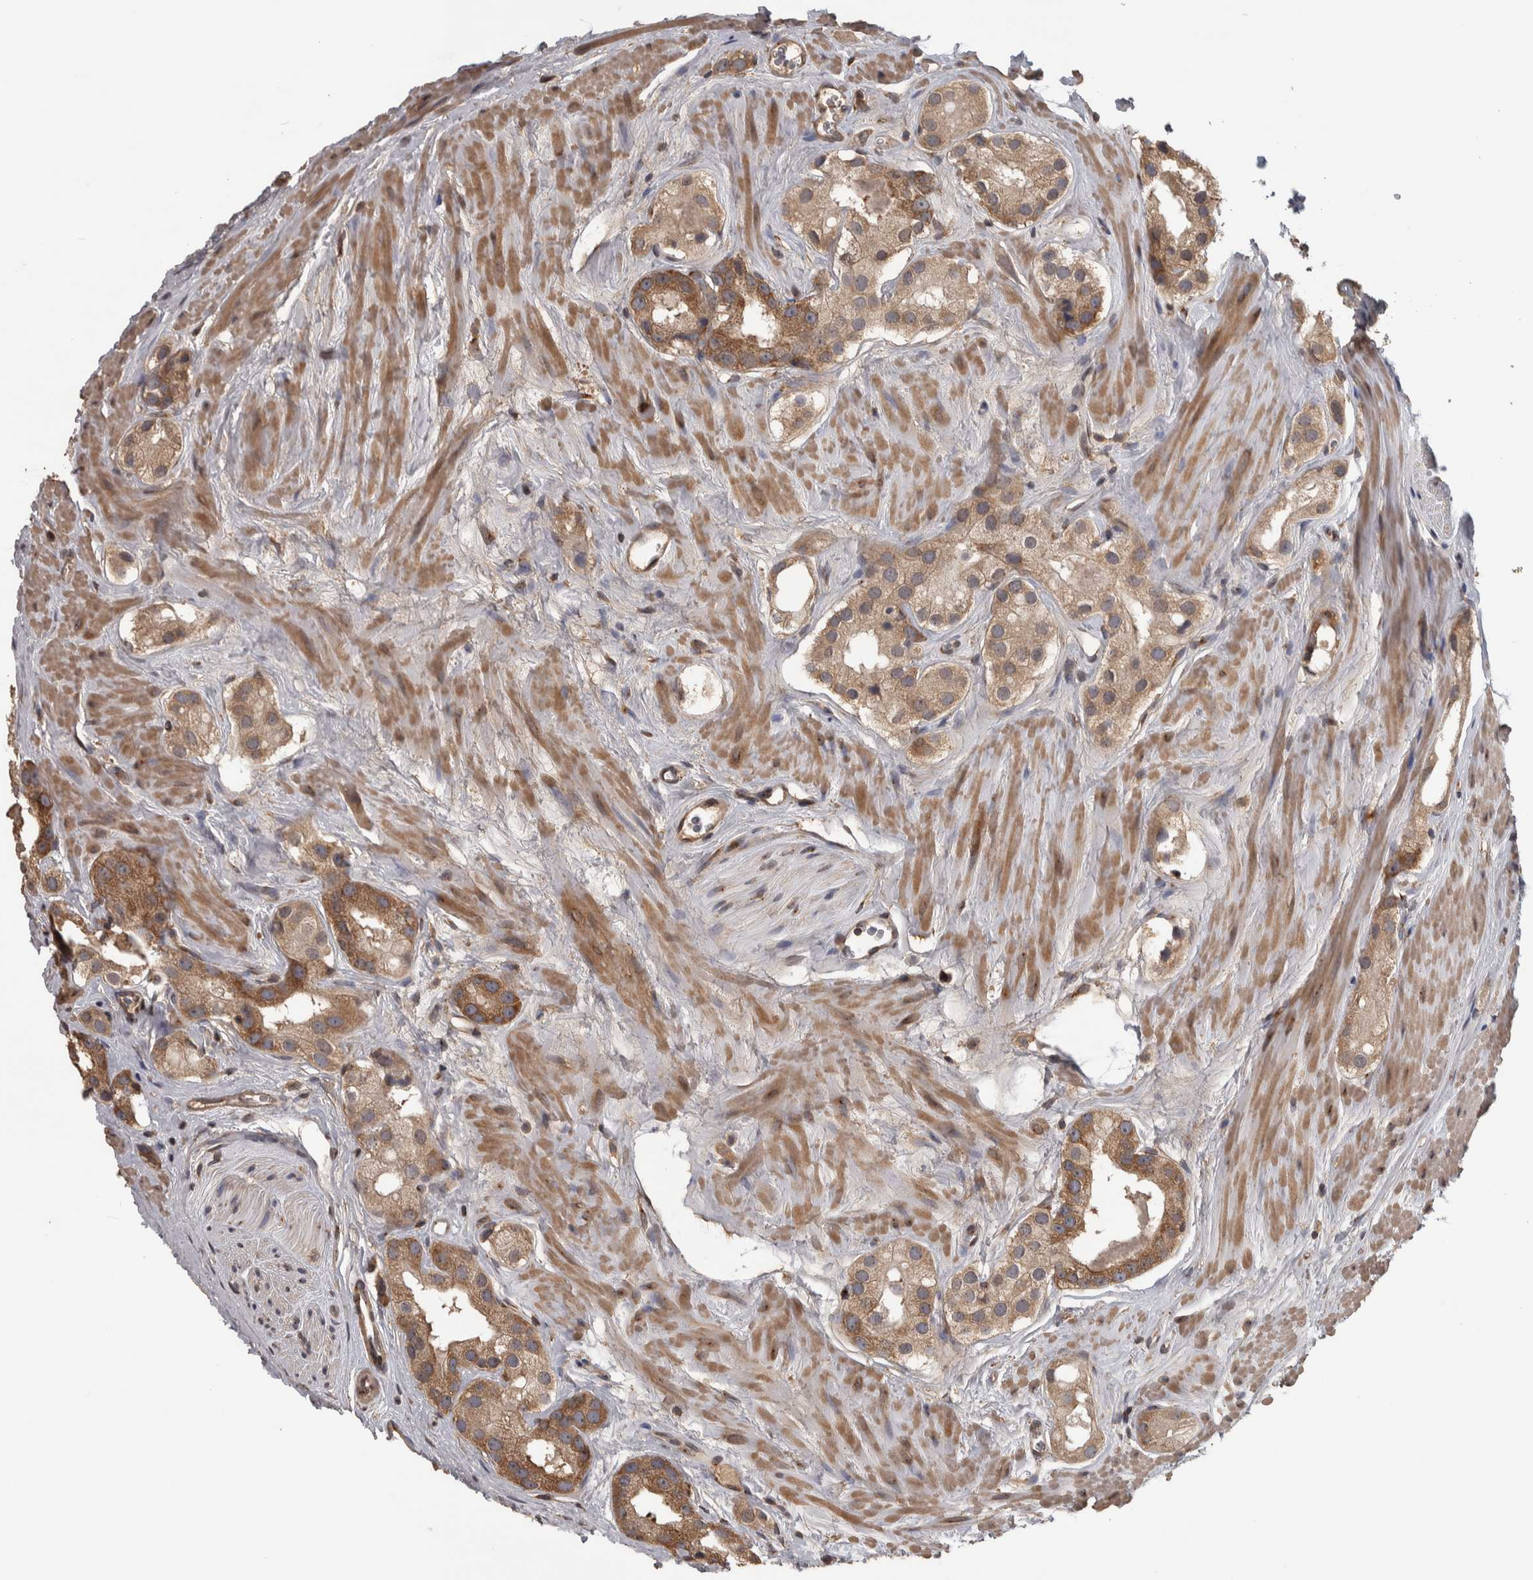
{"staining": {"intensity": "moderate", "quantity": ">75%", "location": "cytoplasmic/membranous"}, "tissue": "prostate cancer", "cell_type": "Tumor cells", "image_type": "cancer", "snomed": [{"axis": "morphology", "description": "Adenocarcinoma, High grade"}, {"axis": "topography", "description": "Prostate"}], "caption": "High-magnification brightfield microscopy of prostate high-grade adenocarcinoma stained with DAB (3,3'-diaminobenzidine) (brown) and counterstained with hematoxylin (blue). tumor cells exhibit moderate cytoplasmic/membranous expression is appreciated in approximately>75% of cells.", "gene": "IFRD1", "patient": {"sex": "male", "age": 63}}